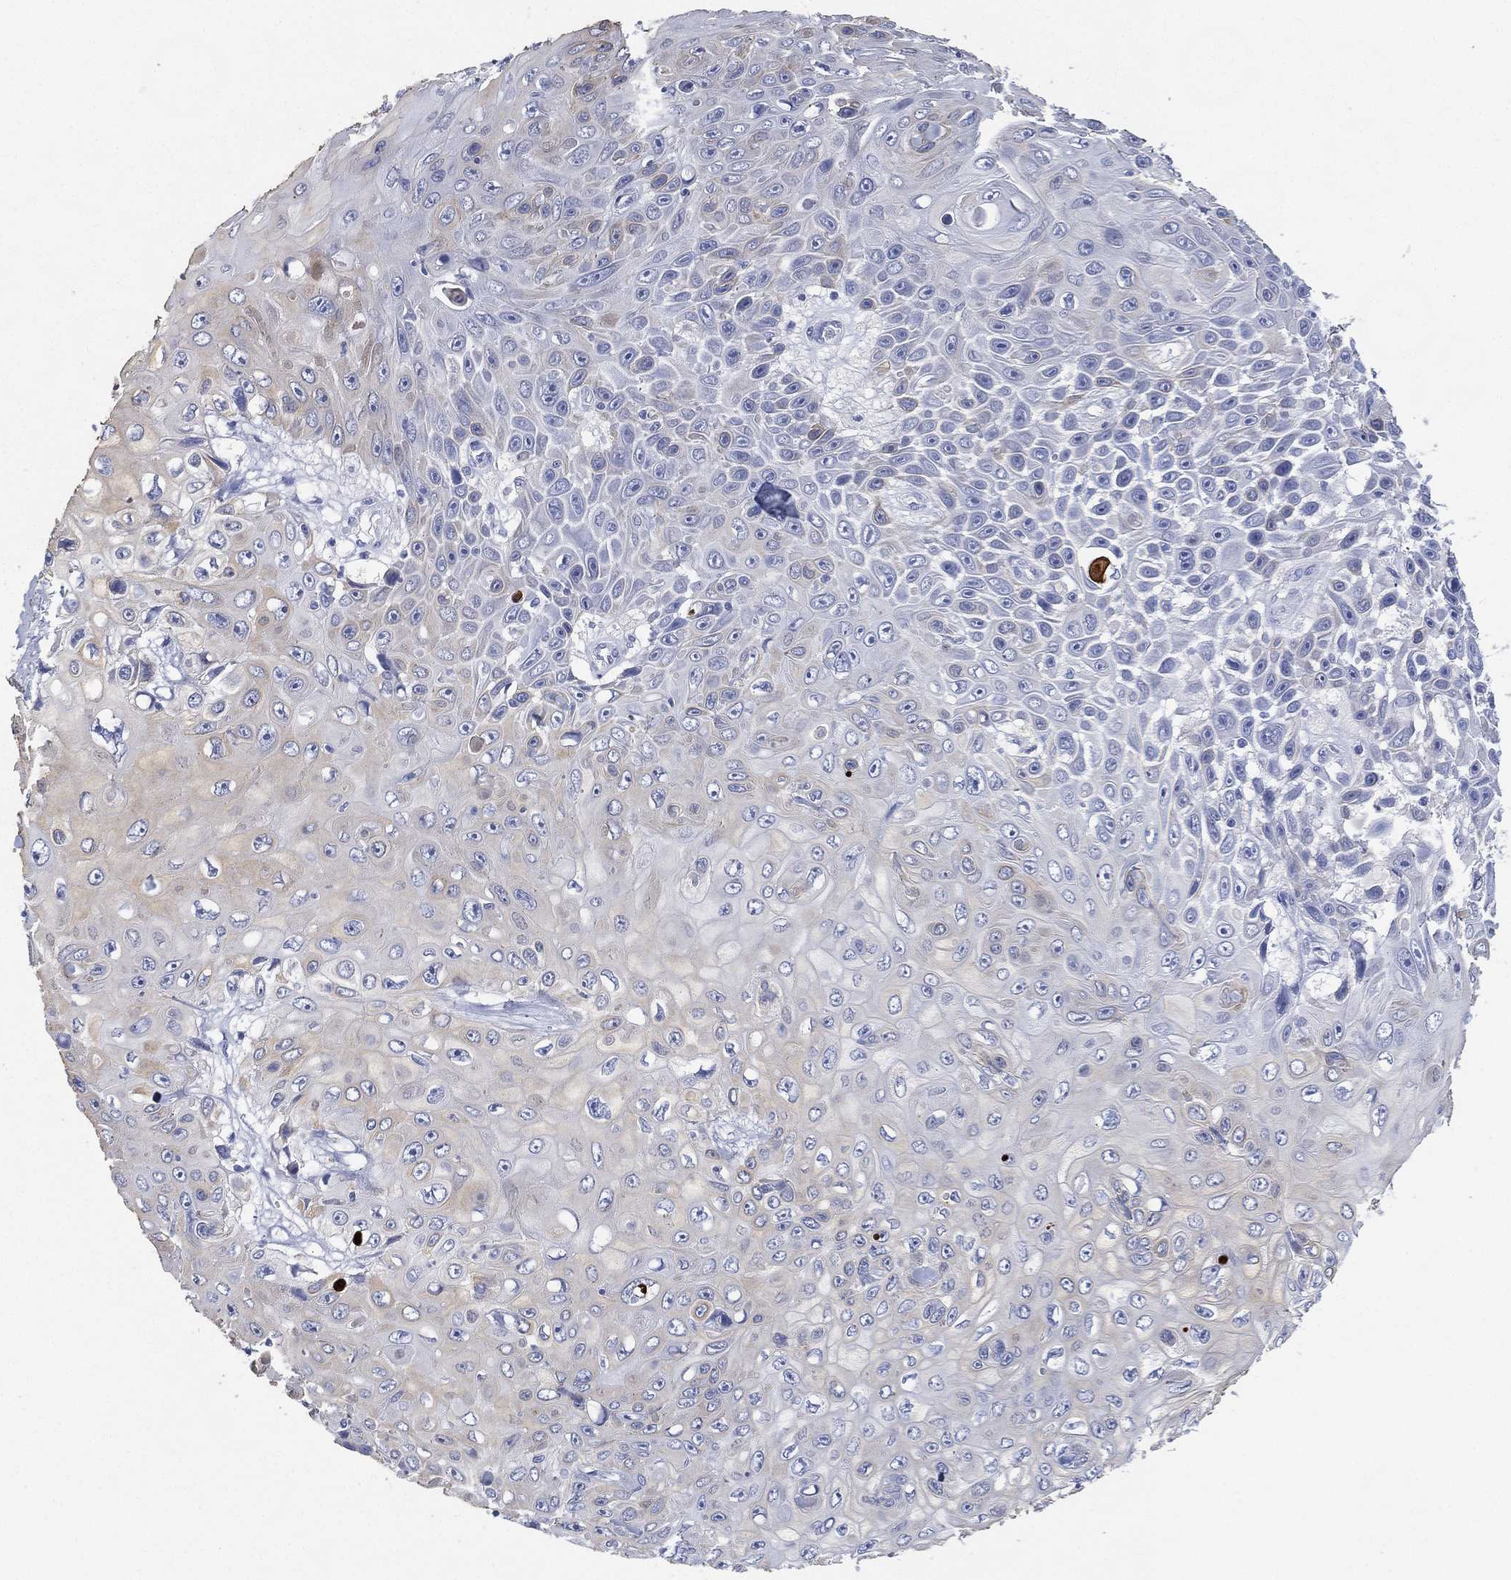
{"staining": {"intensity": "weak", "quantity": "<25%", "location": "cytoplasmic/membranous"}, "tissue": "skin cancer", "cell_type": "Tumor cells", "image_type": "cancer", "snomed": [{"axis": "morphology", "description": "Squamous cell carcinoma, NOS"}, {"axis": "topography", "description": "Skin"}], "caption": "A high-resolution photomicrograph shows IHC staining of squamous cell carcinoma (skin), which reveals no significant staining in tumor cells.", "gene": "FMO1", "patient": {"sex": "male", "age": 82}}